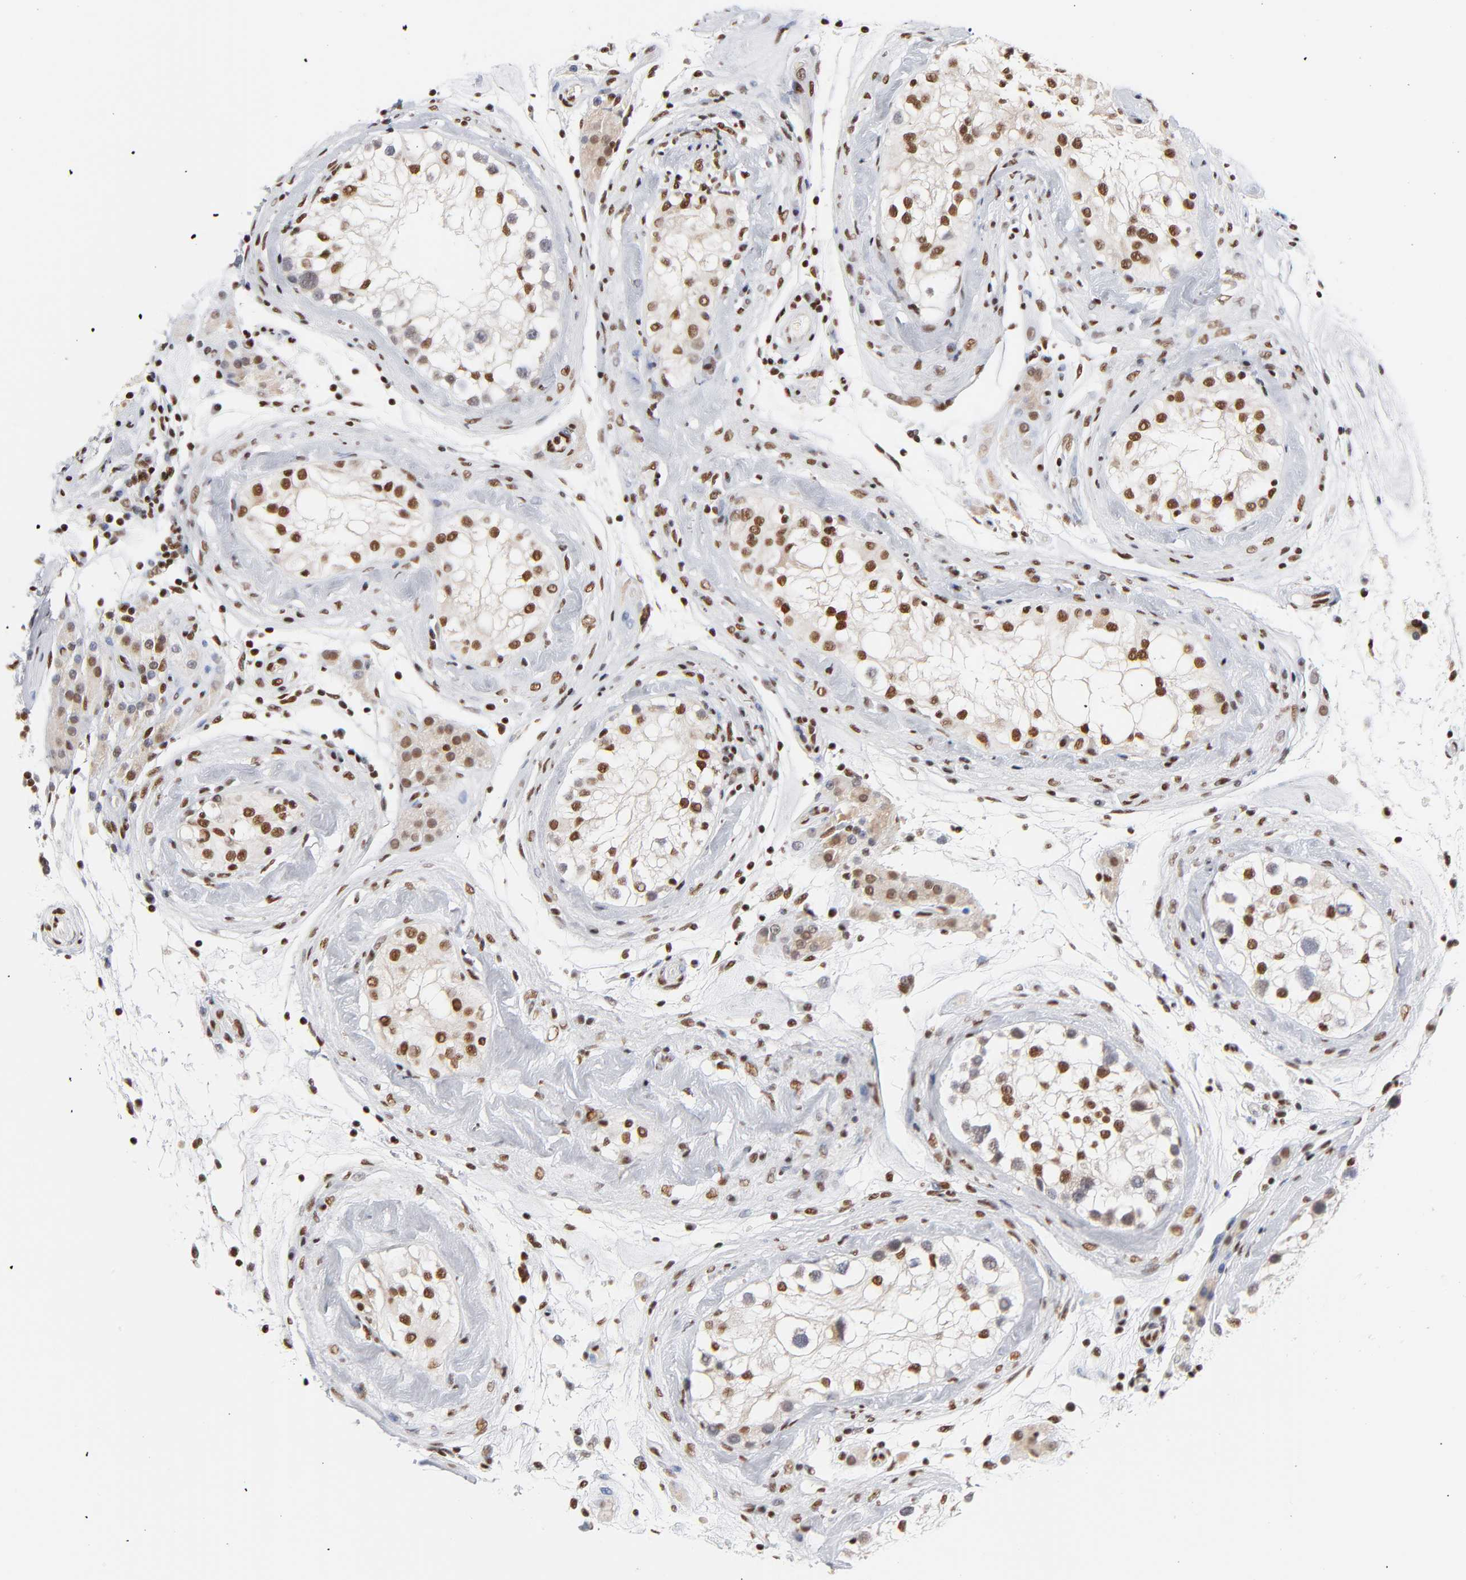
{"staining": {"intensity": "moderate", "quantity": "25%-75%", "location": "nuclear"}, "tissue": "testis", "cell_type": "Cells in seminiferous ducts", "image_type": "normal", "snomed": [{"axis": "morphology", "description": "Normal tissue, NOS"}, {"axis": "topography", "description": "Testis"}], "caption": "A high-resolution histopathology image shows immunohistochemistry (IHC) staining of normal testis, which reveals moderate nuclear expression in approximately 25%-75% of cells in seminiferous ducts. The staining was performed using DAB (3,3'-diaminobenzidine) to visualize the protein expression in brown, while the nuclei were stained in blue with hematoxylin (Magnification: 20x).", "gene": "CREB1", "patient": {"sex": "male", "age": 46}}